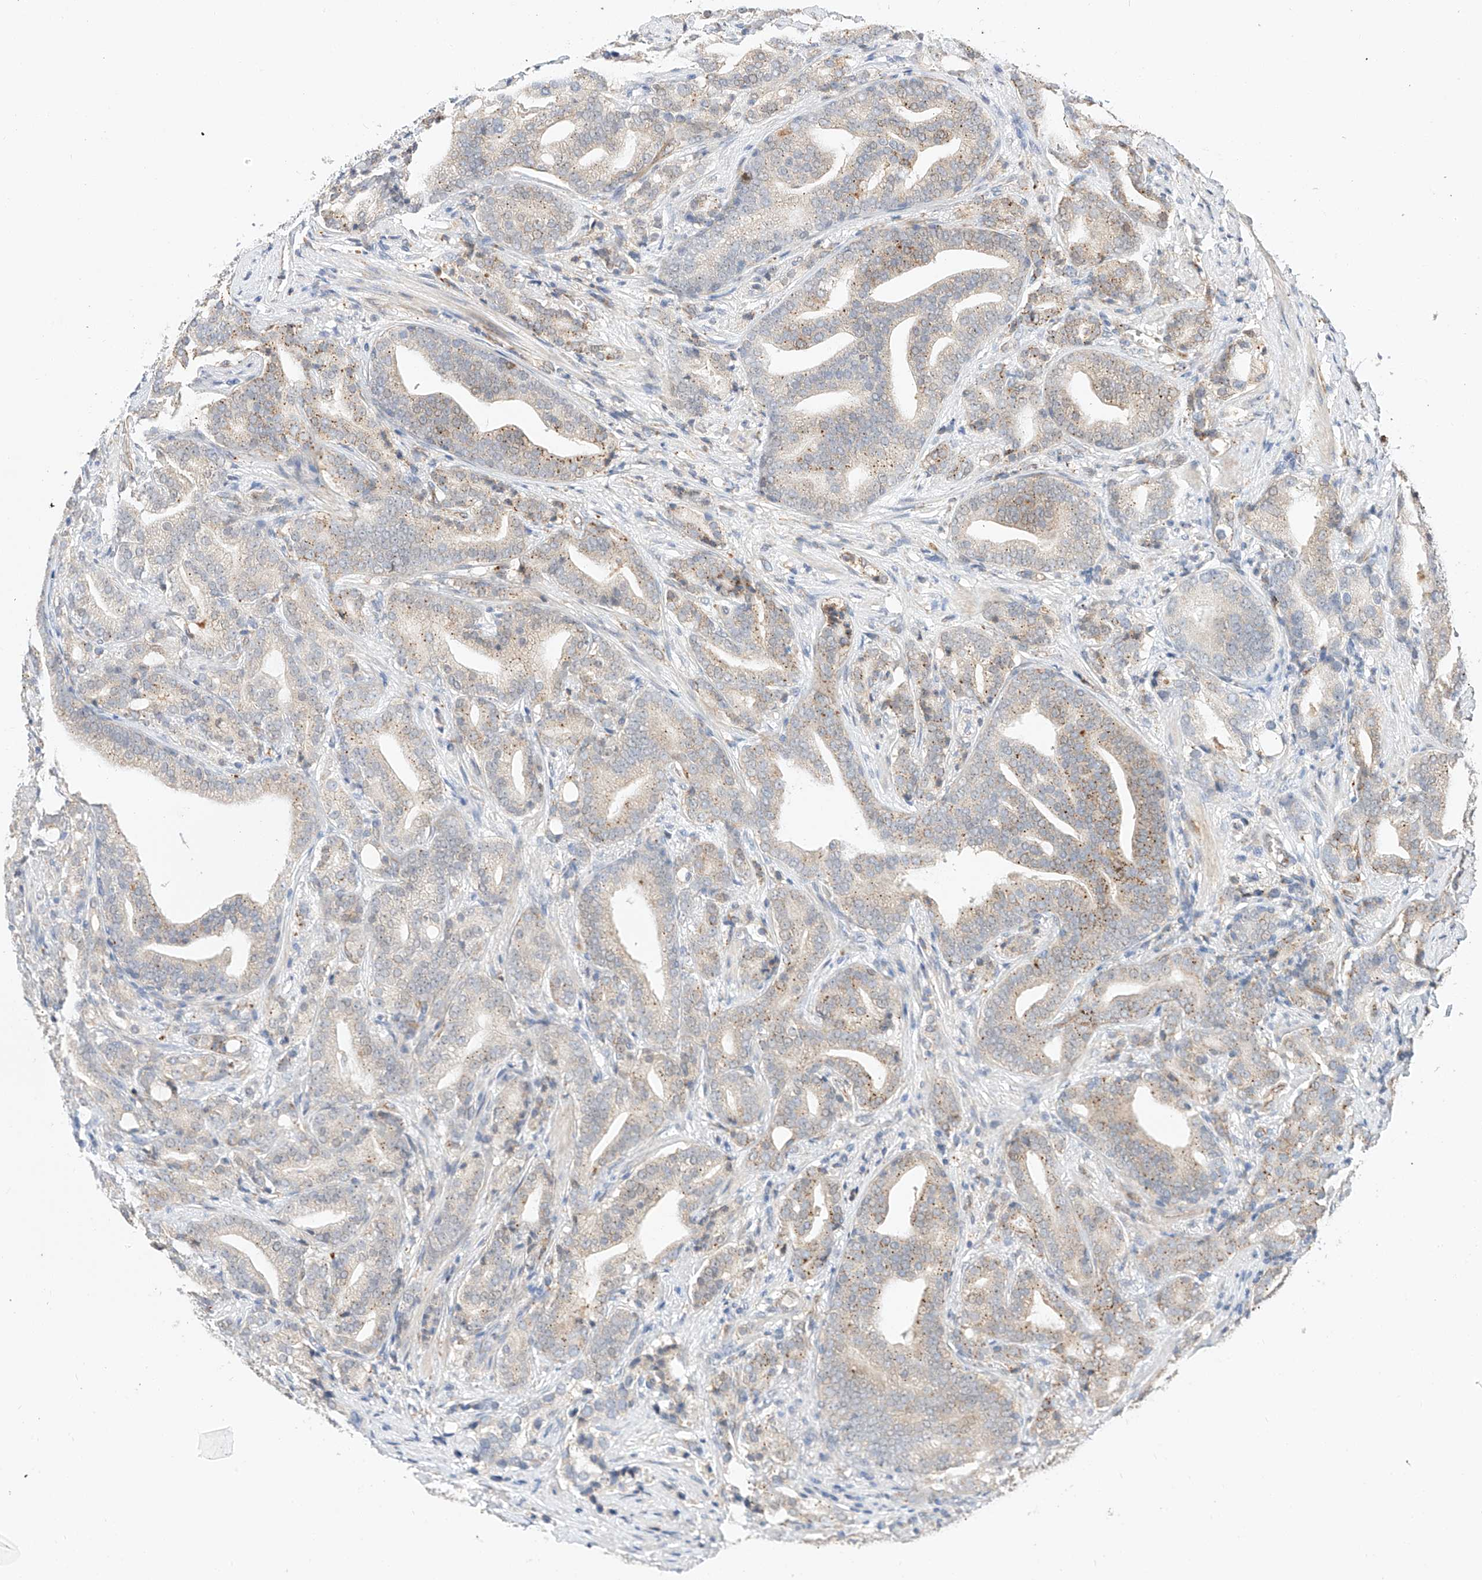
{"staining": {"intensity": "weak", "quantity": "25%-75%", "location": "cytoplasmic/membranous"}, "tissue": "prostate cancer", "cell_type": "Tumor cells", "image_type": "cancer", "snomed": [{"axis": "morphology", "description": "Adenocarcinoma, High grade"}, {"axis": "topography", "description": "Prostate"}], "caption": "A low amount of weak cytoplasmic/membranous staining is appreciated in approximately 25%-75% of tumor cells in prostate cancer tissue.", "gene": "SUSD6", "patient": {"sex": "male", "age": 57}}